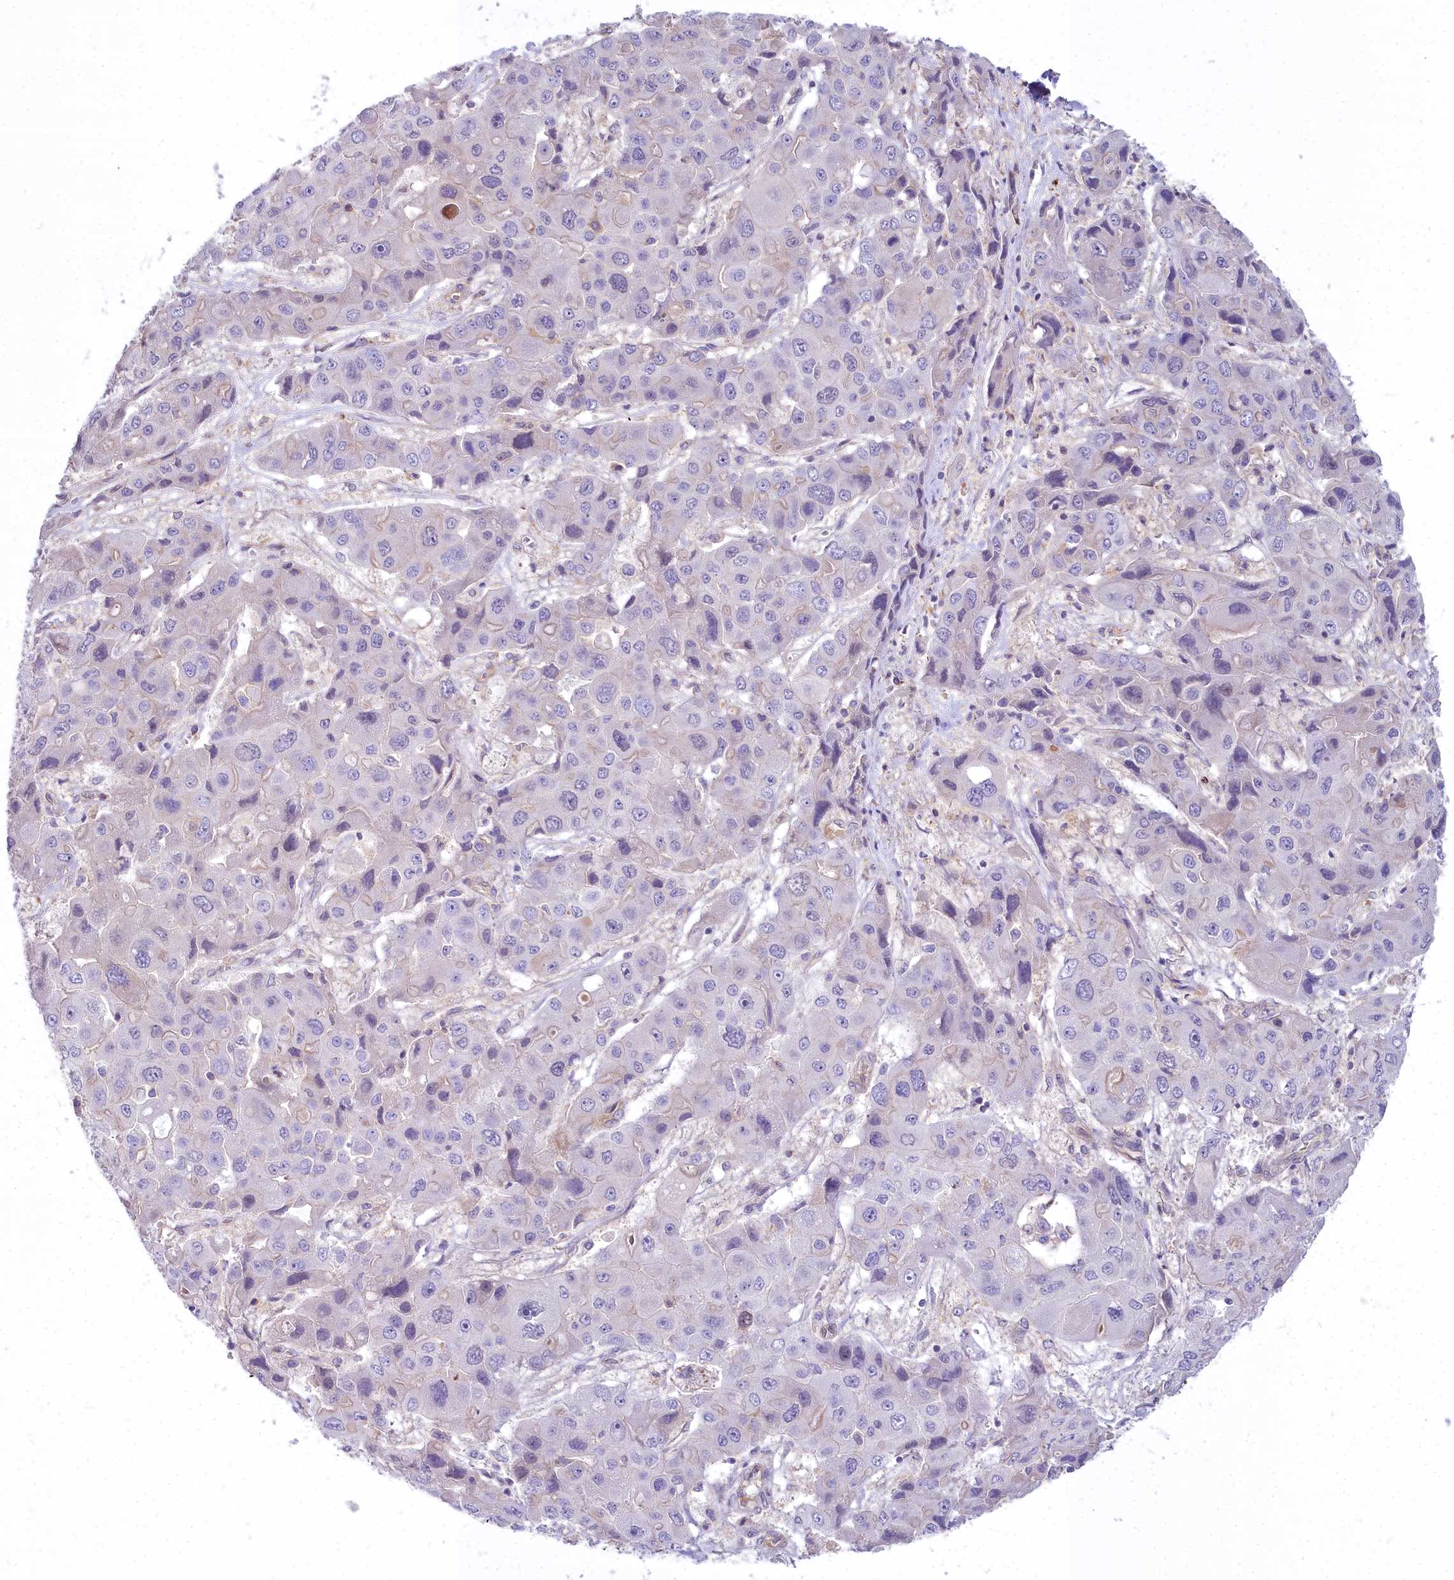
{"staining": {"intensity": "negative", "quantity": "none", "location": "none"}, "tissue": "liver cancer", "cell_type": "Tumor cells", "image_type": "cancer", "snomed": [{"axis": "morphology", "description": "Cholangiocarcinoma"}, {"axis": "topography", "description": "Liver"}], "caption": "DAB (3,3'-diaminobenzidine) immunohistochemical staining of cholangiocarcinoma (liver) demonstrates no significant staining in tumor cells. Brightfield microscopy of IHC stained with DAB (brown) and hematoxylin (blue), captured at high magnification.", "gene": "HLA-DOA", "patient": {"sex": "male", "age": 67}}